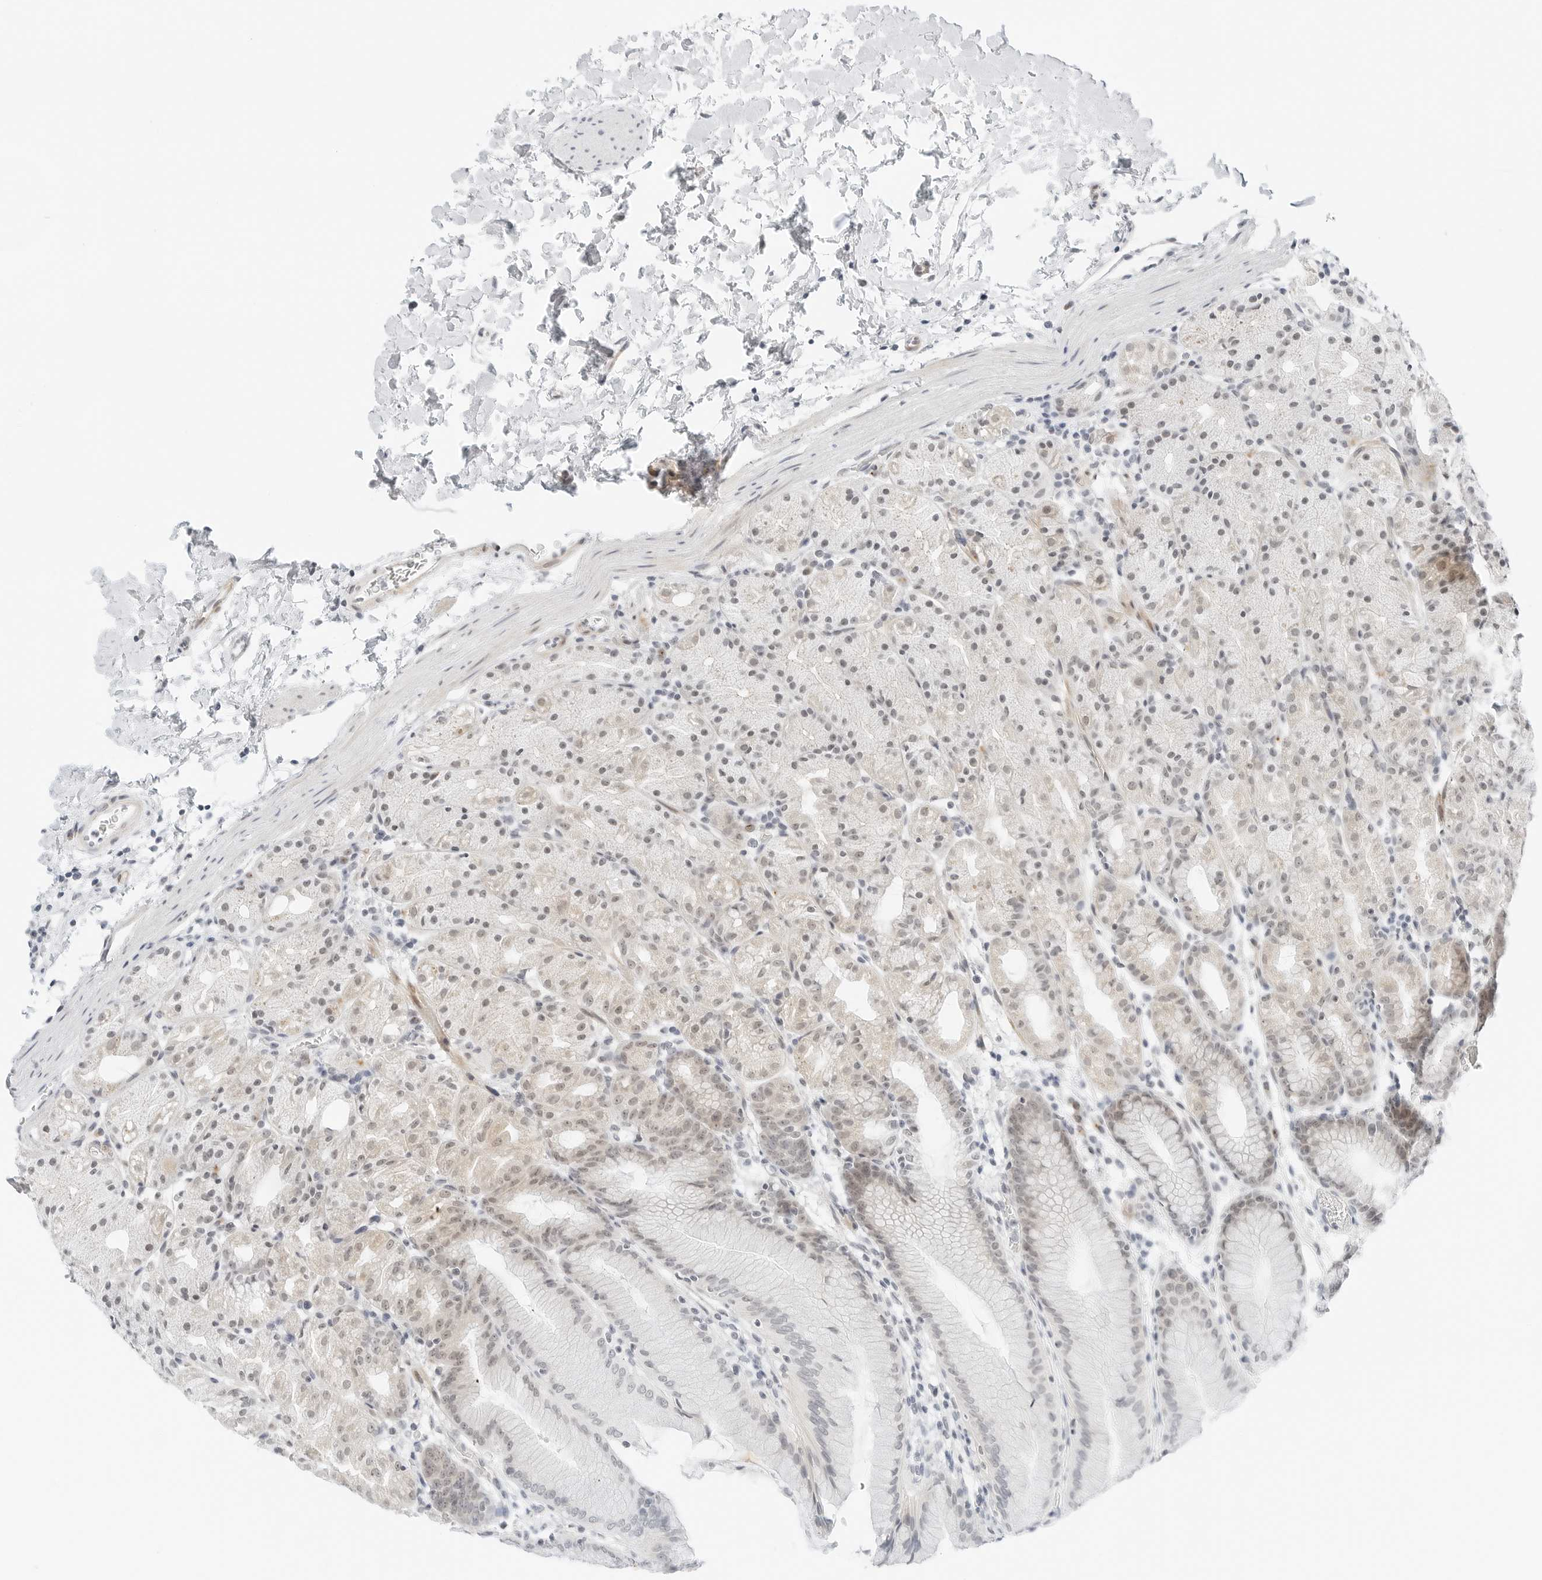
{"staining": {"intensity": "weak", "quantity": "<25%", "location": "cytoplasmic/membranous,nuclear"}, "tissue": "stomach", "cell_type": "Glandular cells", "image_type": "normal", "snomed": [{"axis": "morphology", "description": "Normal tissue, NOS"}, {"axis": "topography", "description": "Stomach, upper"}], "caption": "Immunohistochemistry image of normal stomach: stomach stained with DAB reveals no significant protein staining in glandular cells.", "gene": "CCSAP", "patient": {"sex": "male", "age": 48}}